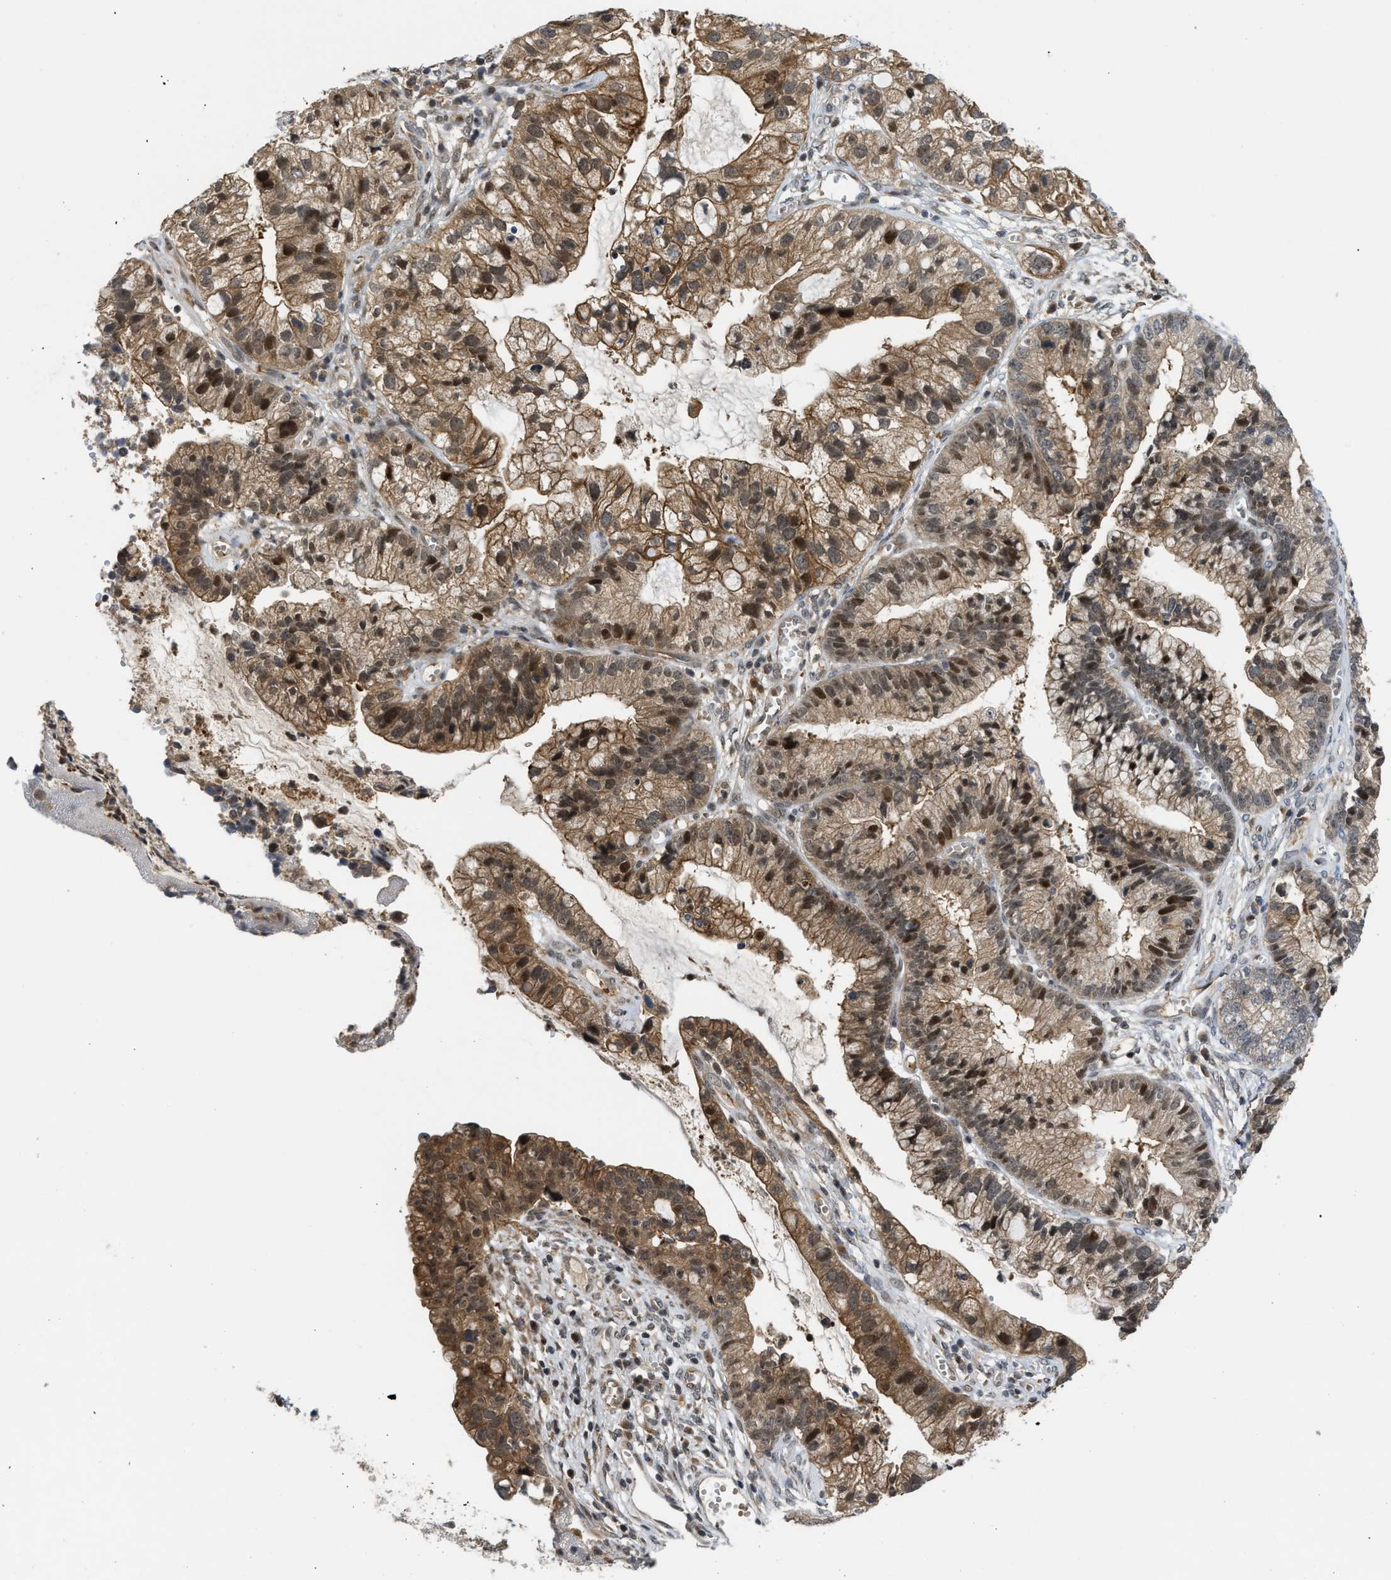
{"staining": {"intensity": "moderate", "quantity": ">75%", "location": "cytoplasmic/membranous,nuclear"}, "tissue": "cervical cancer", "cell_type": "Tumor cells", "image_type": "cancer", "snomed": [{"axis": "morphology", "description": "Adenocarcinoma, NOS"}, {"axis": "topography", "description": "Cervix"}], "caption": "DAB immunohistochemical staining of cervical cancer shows moderate cytoplasmic/membranous and nuclear protein staining in about >75% of tumor cells. The staining is performed using DAB (3,3'-diaminobenzidine) brown chromogen to label protein expression. The nuclei are counter-stained blue using hematoxylin.", "gene": "DNAJC28", "patient": {"sex": "female", "age": 44}}